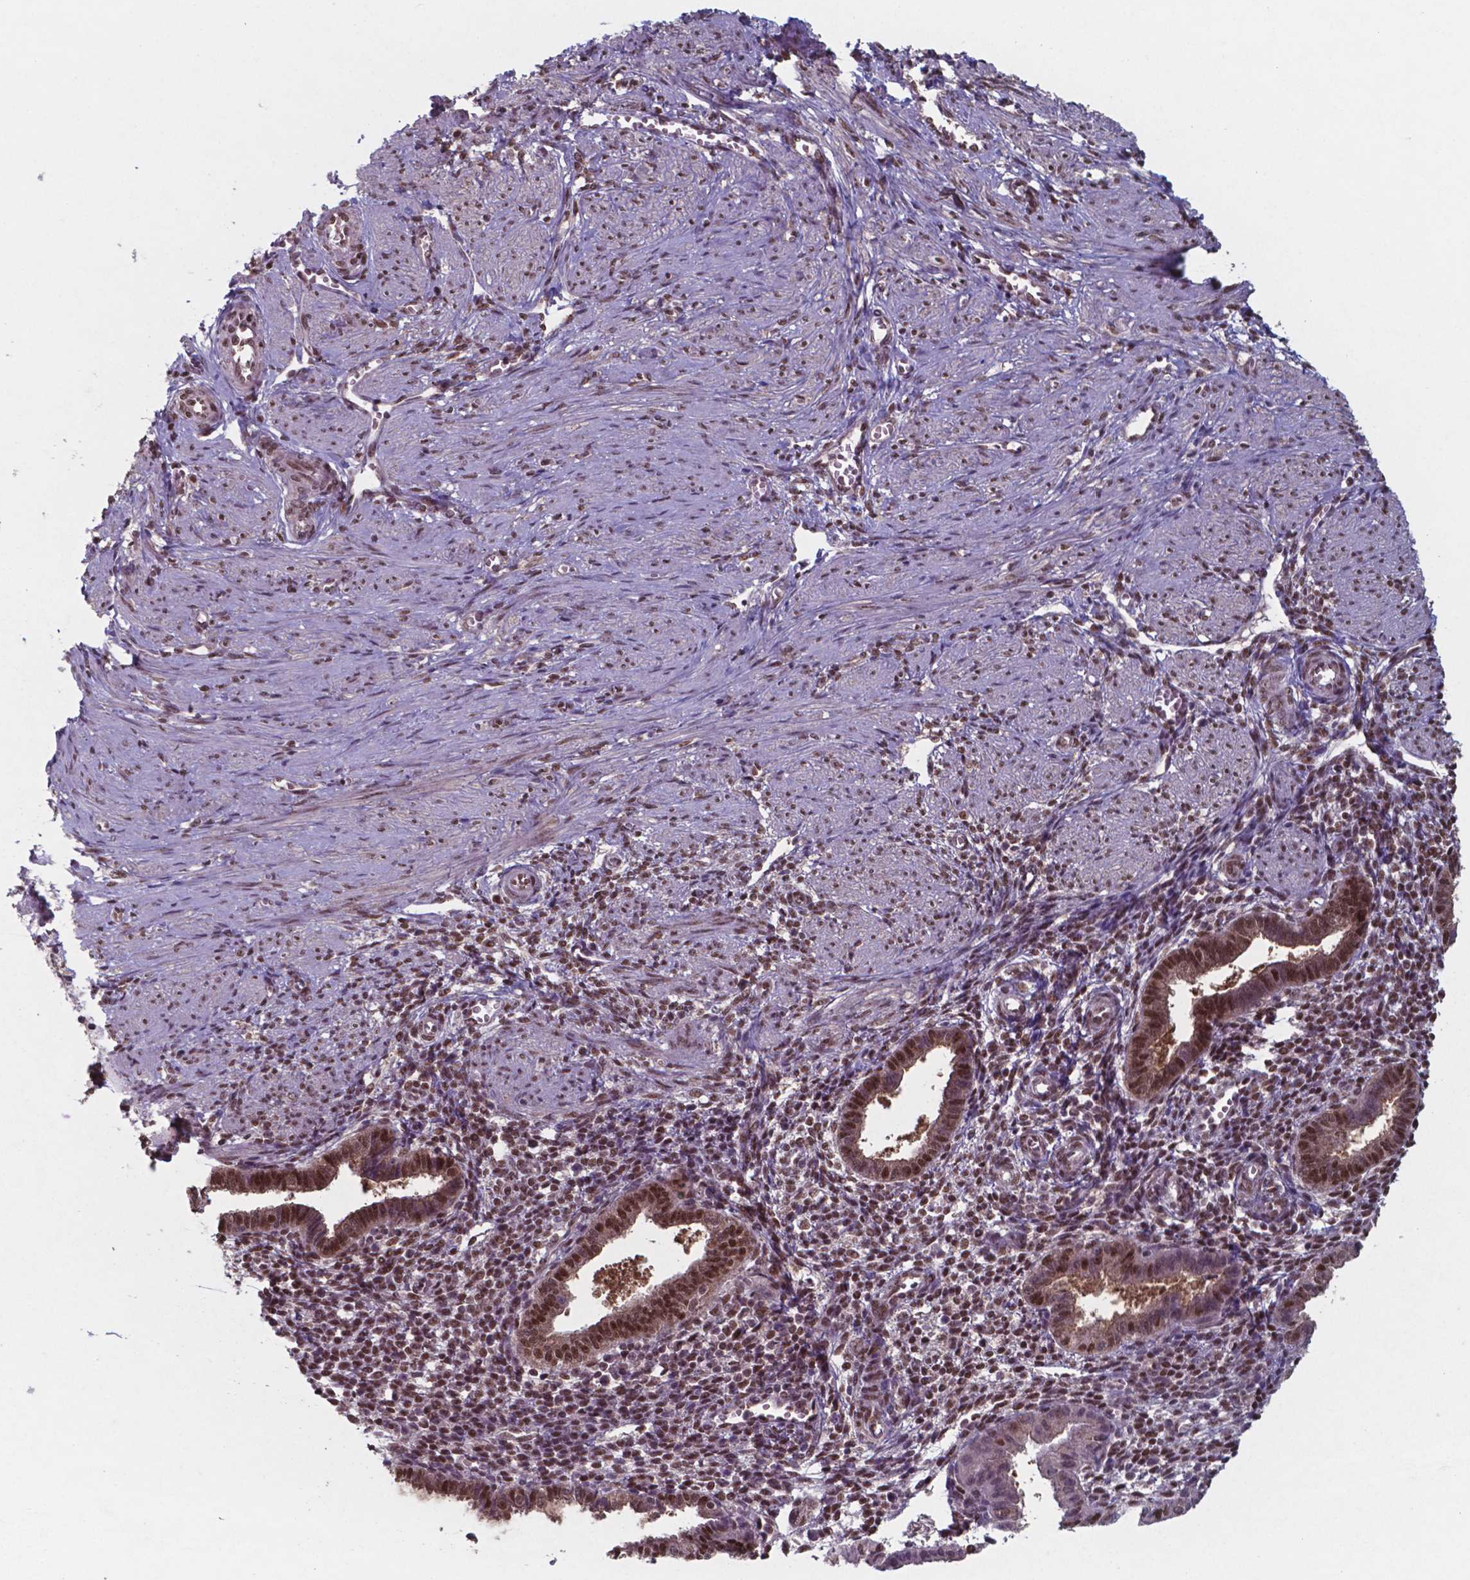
{"staining": {"intensity": "moderate", "quantity": ">75%", "location": "nuclear"}, "tissue": "endometrium", "cell_type": "Cells in endometrial stroma", "image_type": "normal", "snomed": [{"axis": "morphology", "description": "Normal tissue, NOS"}, {"axis": "topography", "description": "Endometrium"}], "caption": "Immunohistochemistry (IHC) image of unremarkable endometrium: human endometrium stained using immunohistochemistry (IHC) demonstrates medium levels of moderate protein expression localized specifically in the nuclear of cells in endometrial stroma, appearing as a nuclear brown color.", "gene": "UBA1", "patient": {"sex": "female", "age": 37}}